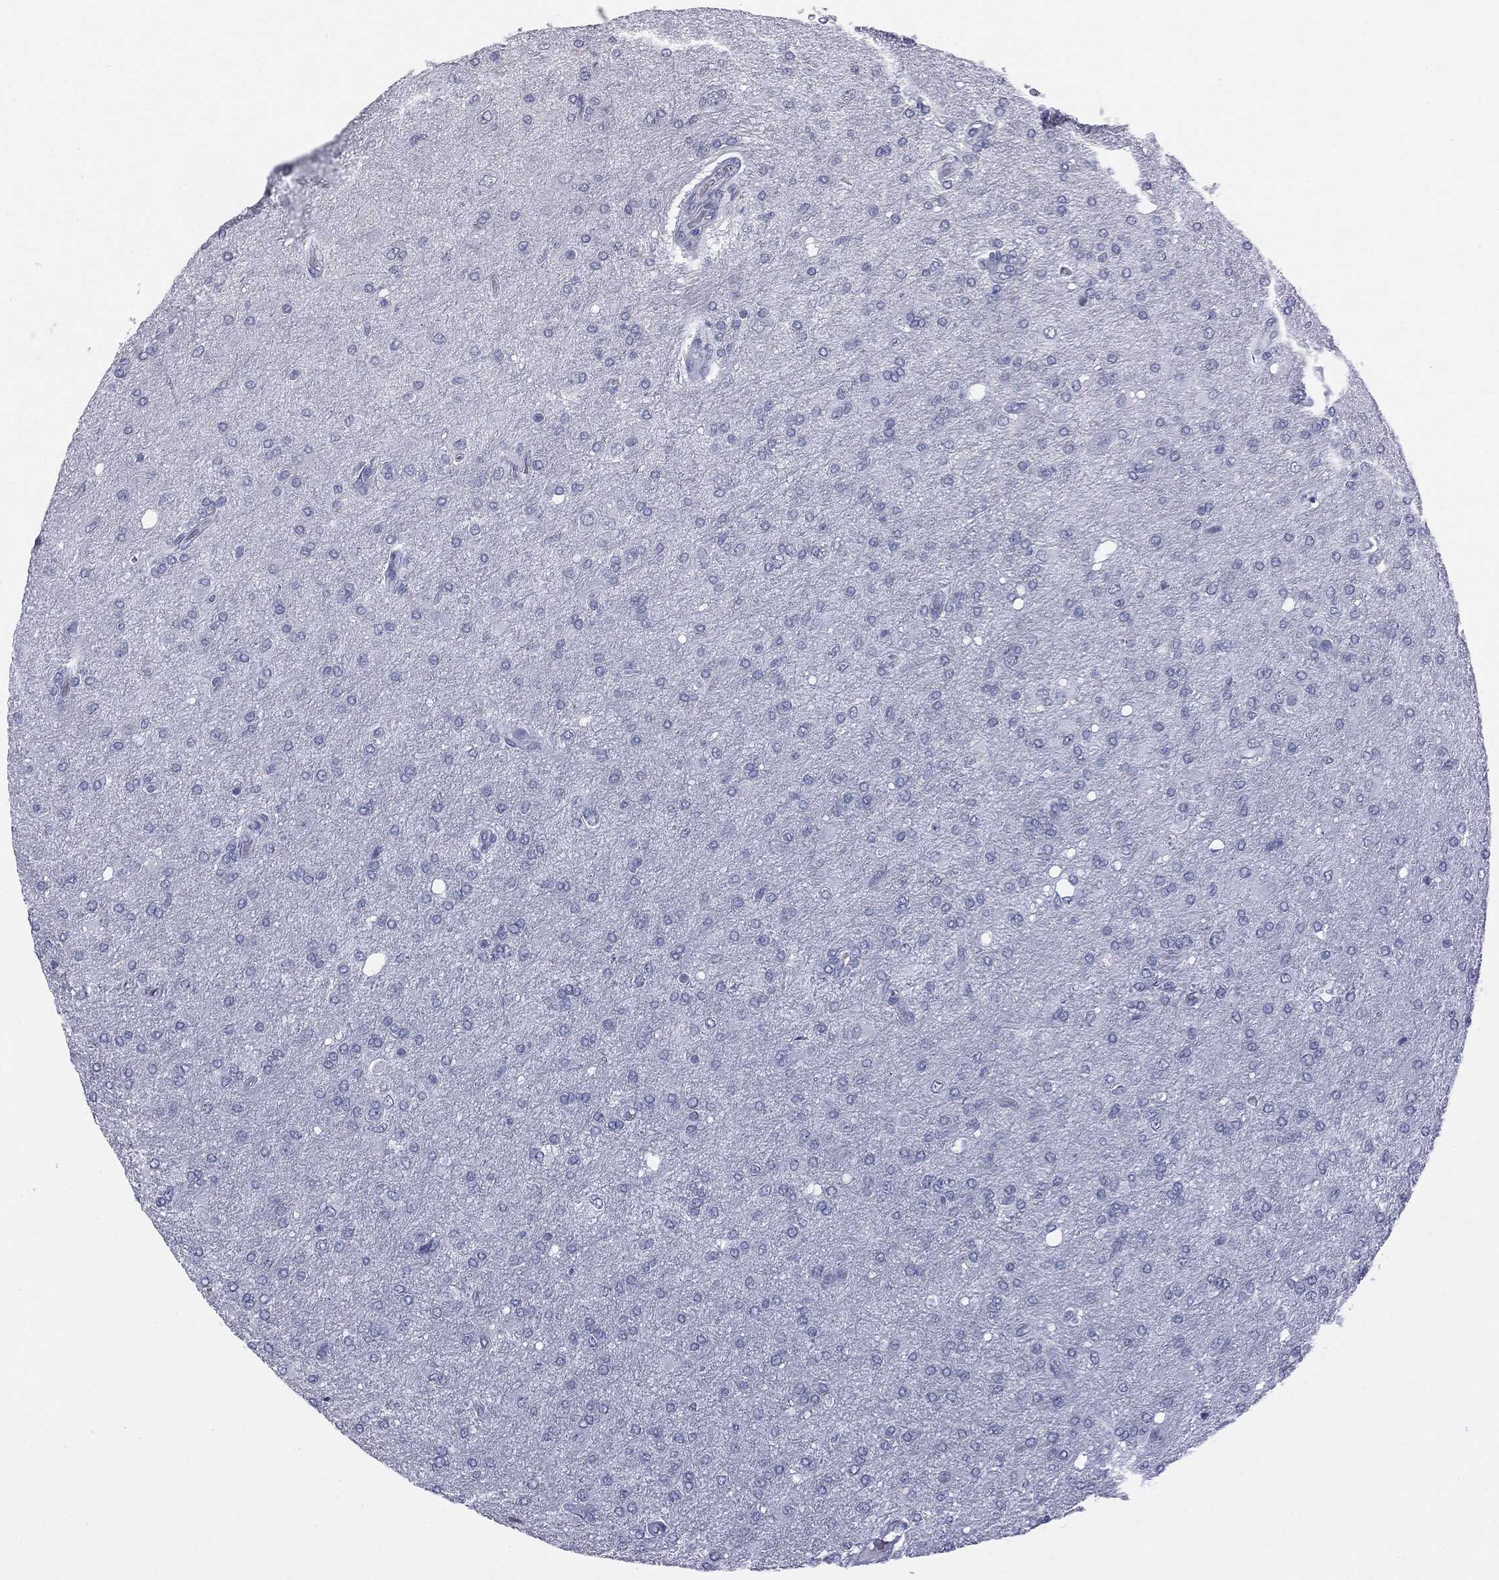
{"staining": {"intensity": "negative", "quantity": "none", "location": "none"}, "tissue": "glioma", "cell_type": "Tumor cells", "image_type": "cancer", "snomed": [{"axis": "morphology", "description": "Glioma, malignant, High grade"}, {"axis": "topography", "description": "Cerebral cortex"}], "caption": "The image shows no staining of tumor cells in malignant glioma (high-grade).", "gene": "TPO", "patient": {"sex": "male", "age": 70}}